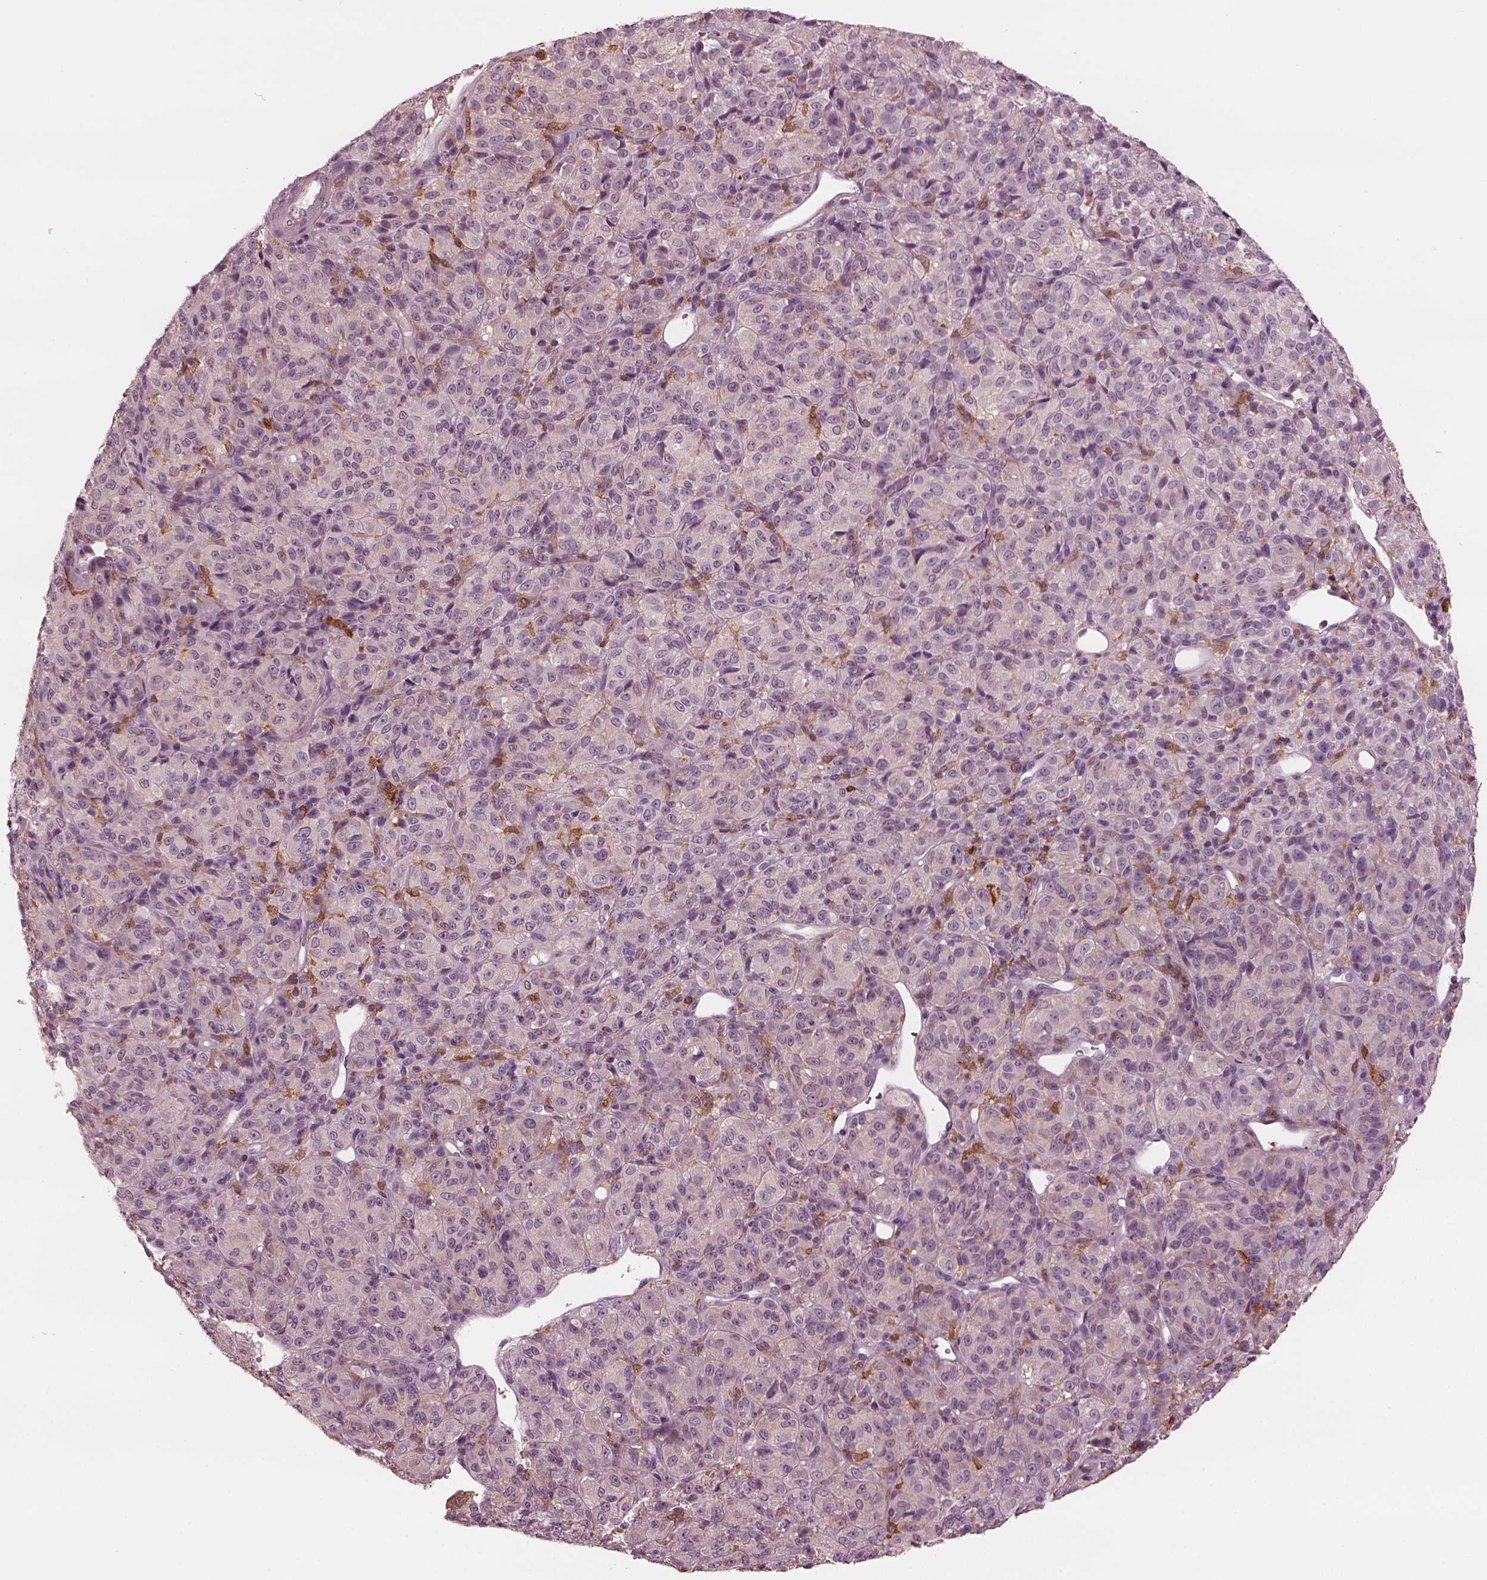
{"staining": {"intensity": "negative", "quantity": "none", "location": "none"}, "tissue": "melanoma", "cell_type": "Tumor cells", "image_type": "cancer", "snomed": [{"axis": "morphology", "description": "Malignant melanoma, Metastatic site"}, {"axis": "topography", "description": "Brain"}], "caption": "Malignant melanoma (metastatic site) was stained to show a protein in brown. There is no significant staining in tumor cells.", "gene": "PSTPIP2", "patient": {"sex": "female", "age": 56}}